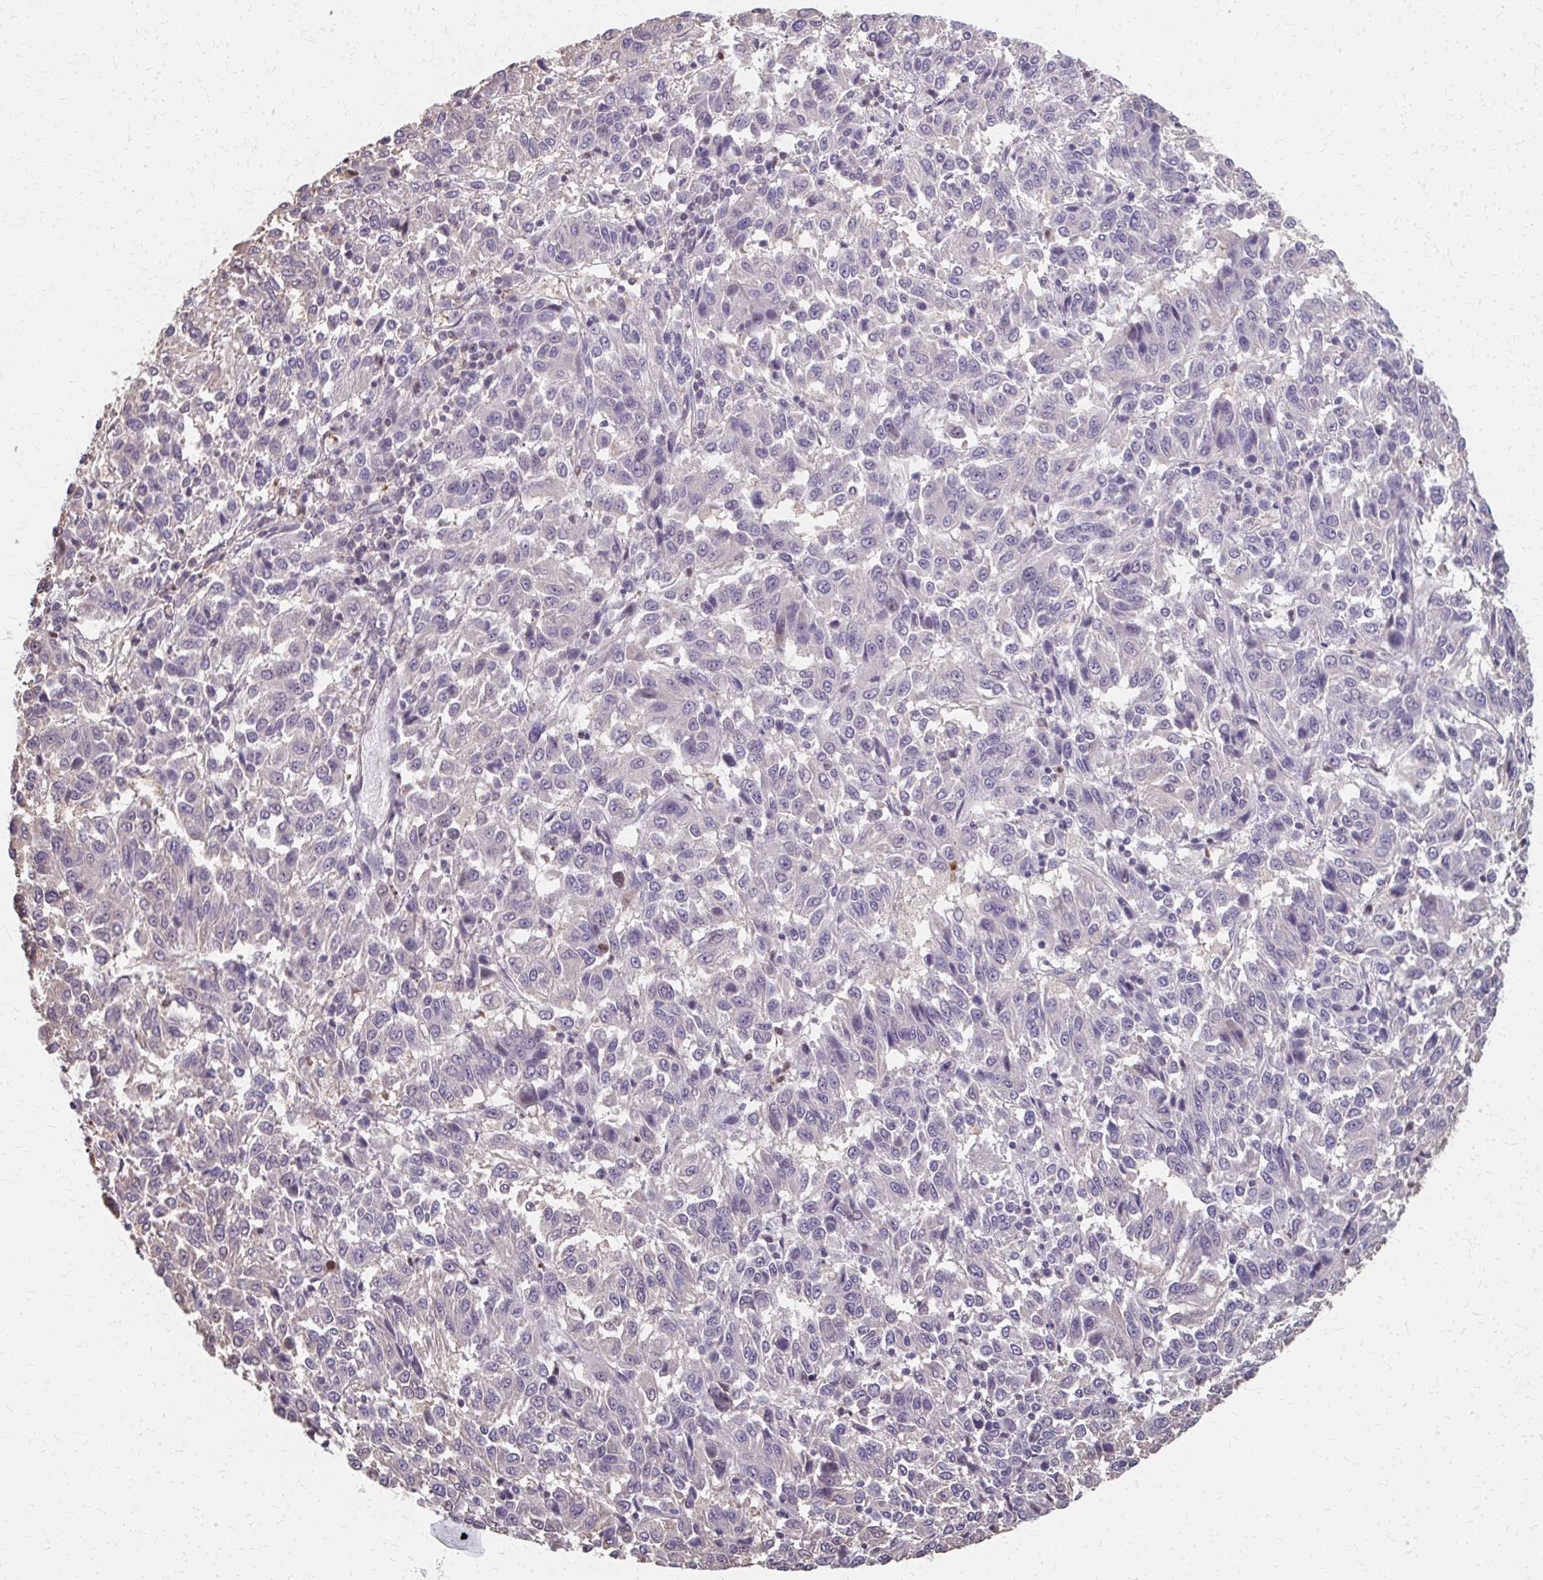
{"staining": {"intensity": "negative", "quantity": "none", "location": "none"}, "tissue": "melanoma", "cell_type": "Tumor cells", "image_type": "cancer", "snomed": [{"axis": "morphology", "description": "Malignant melanoma, Metastatic site"}, {"axis": "topography", "description": "Lung"}], "caption": "The image reveals no significant expression in tumor cells of melanoma.", "gene": "RABGAP1L", "patient": {"sex": "male", "age": 64}}